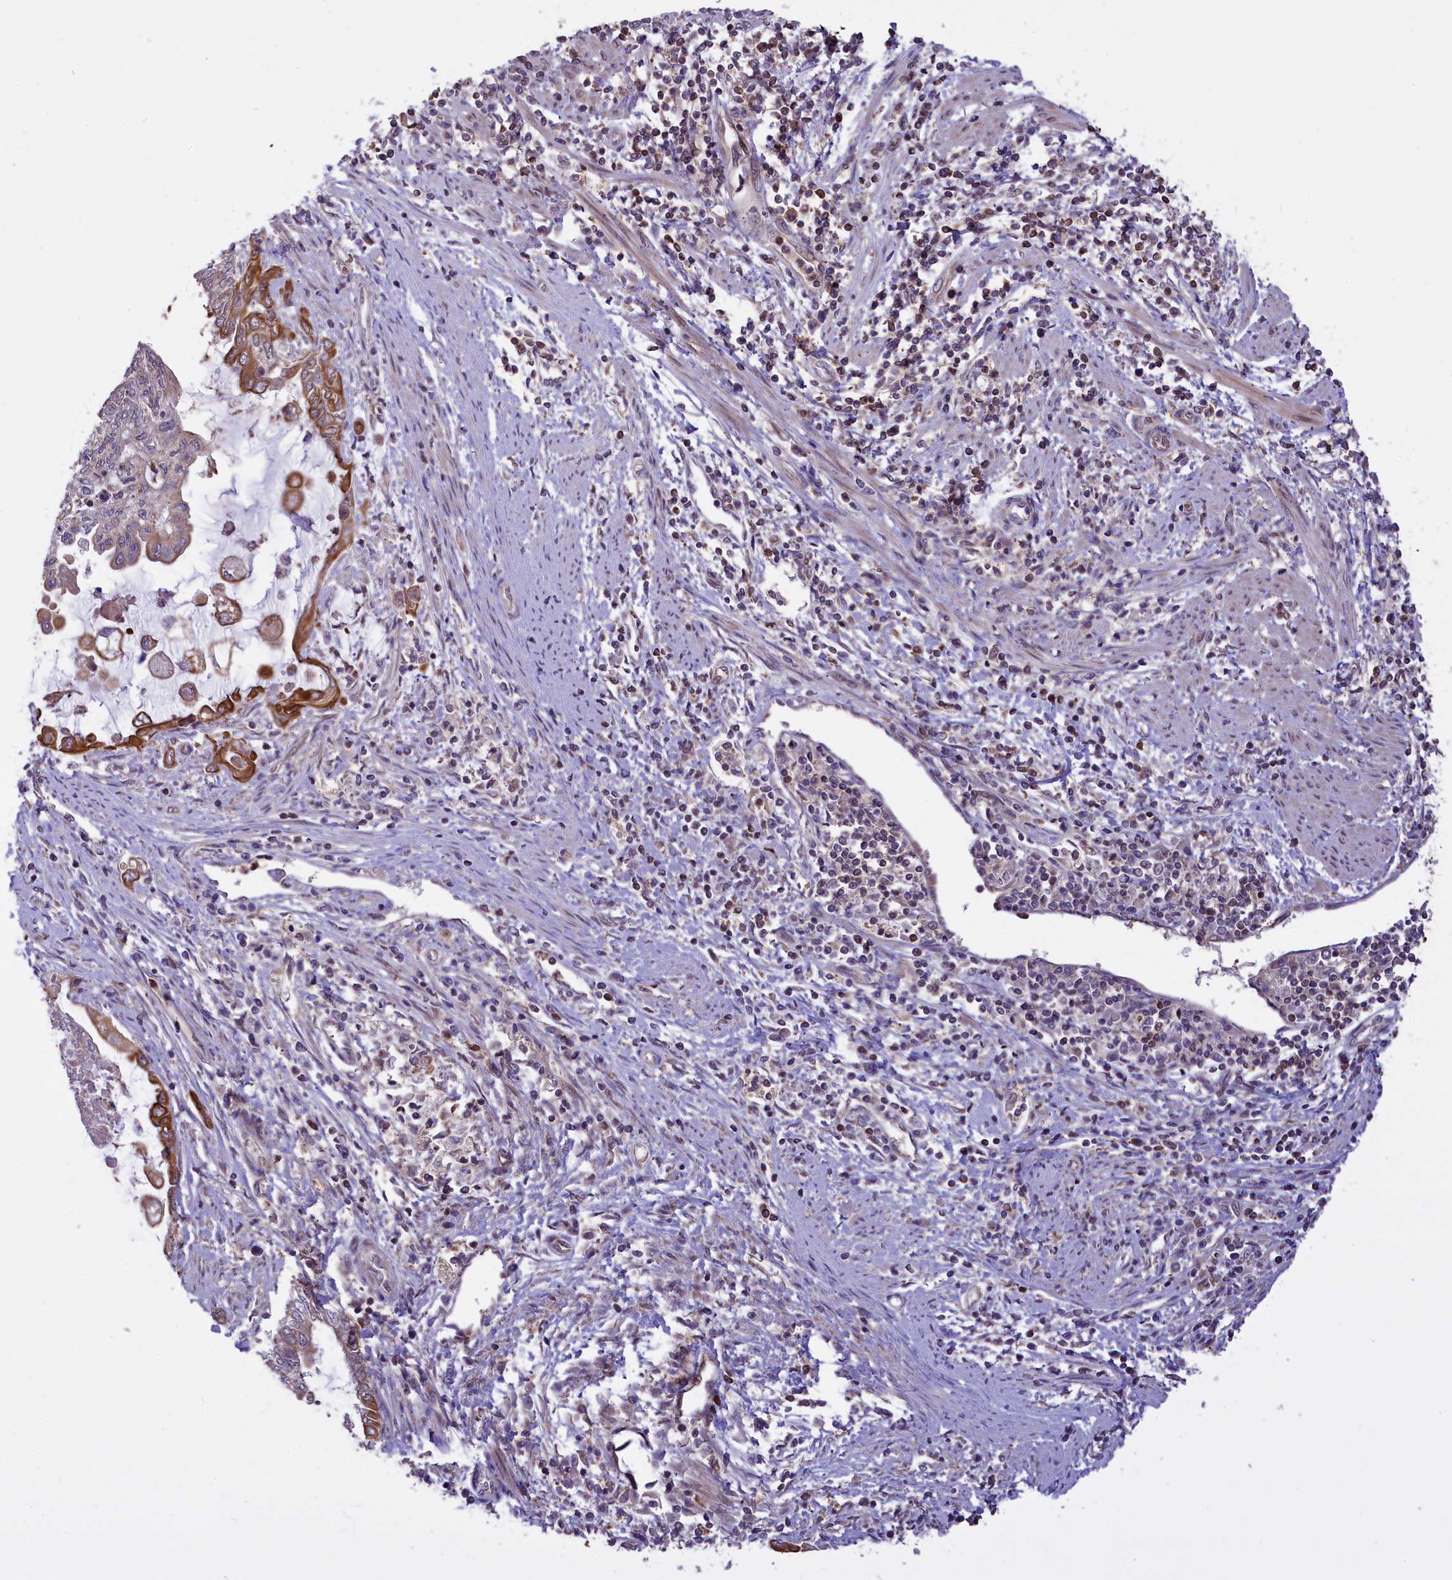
{"staining": {"intensity": "moderate", "quantity": "<25%", "location": "cytoplasmic/membranous"}, "tissue": "endometrial cancer", "cell_type": "Tumor cells", "image_type": "cancer", "snomed": [{"axis": "morphology", "description": "Adenocarcinoma, NOS"}, {"axis": "topography", "description": "Uterus"}, {"axis": "topography", "description": "Endometrium"}], "caption": "Protein staining of endometrial cancer tissue exhibits moderate cytoplasmic/membranous positivity in approximately <25% of tumor cells. The staining was performed using DAB, with brown indicating positive protein expression. Nuclei are stained blue with hematoxylin.", "gene": "CARD8", "patient": {"sex": "female", "age": 70}}